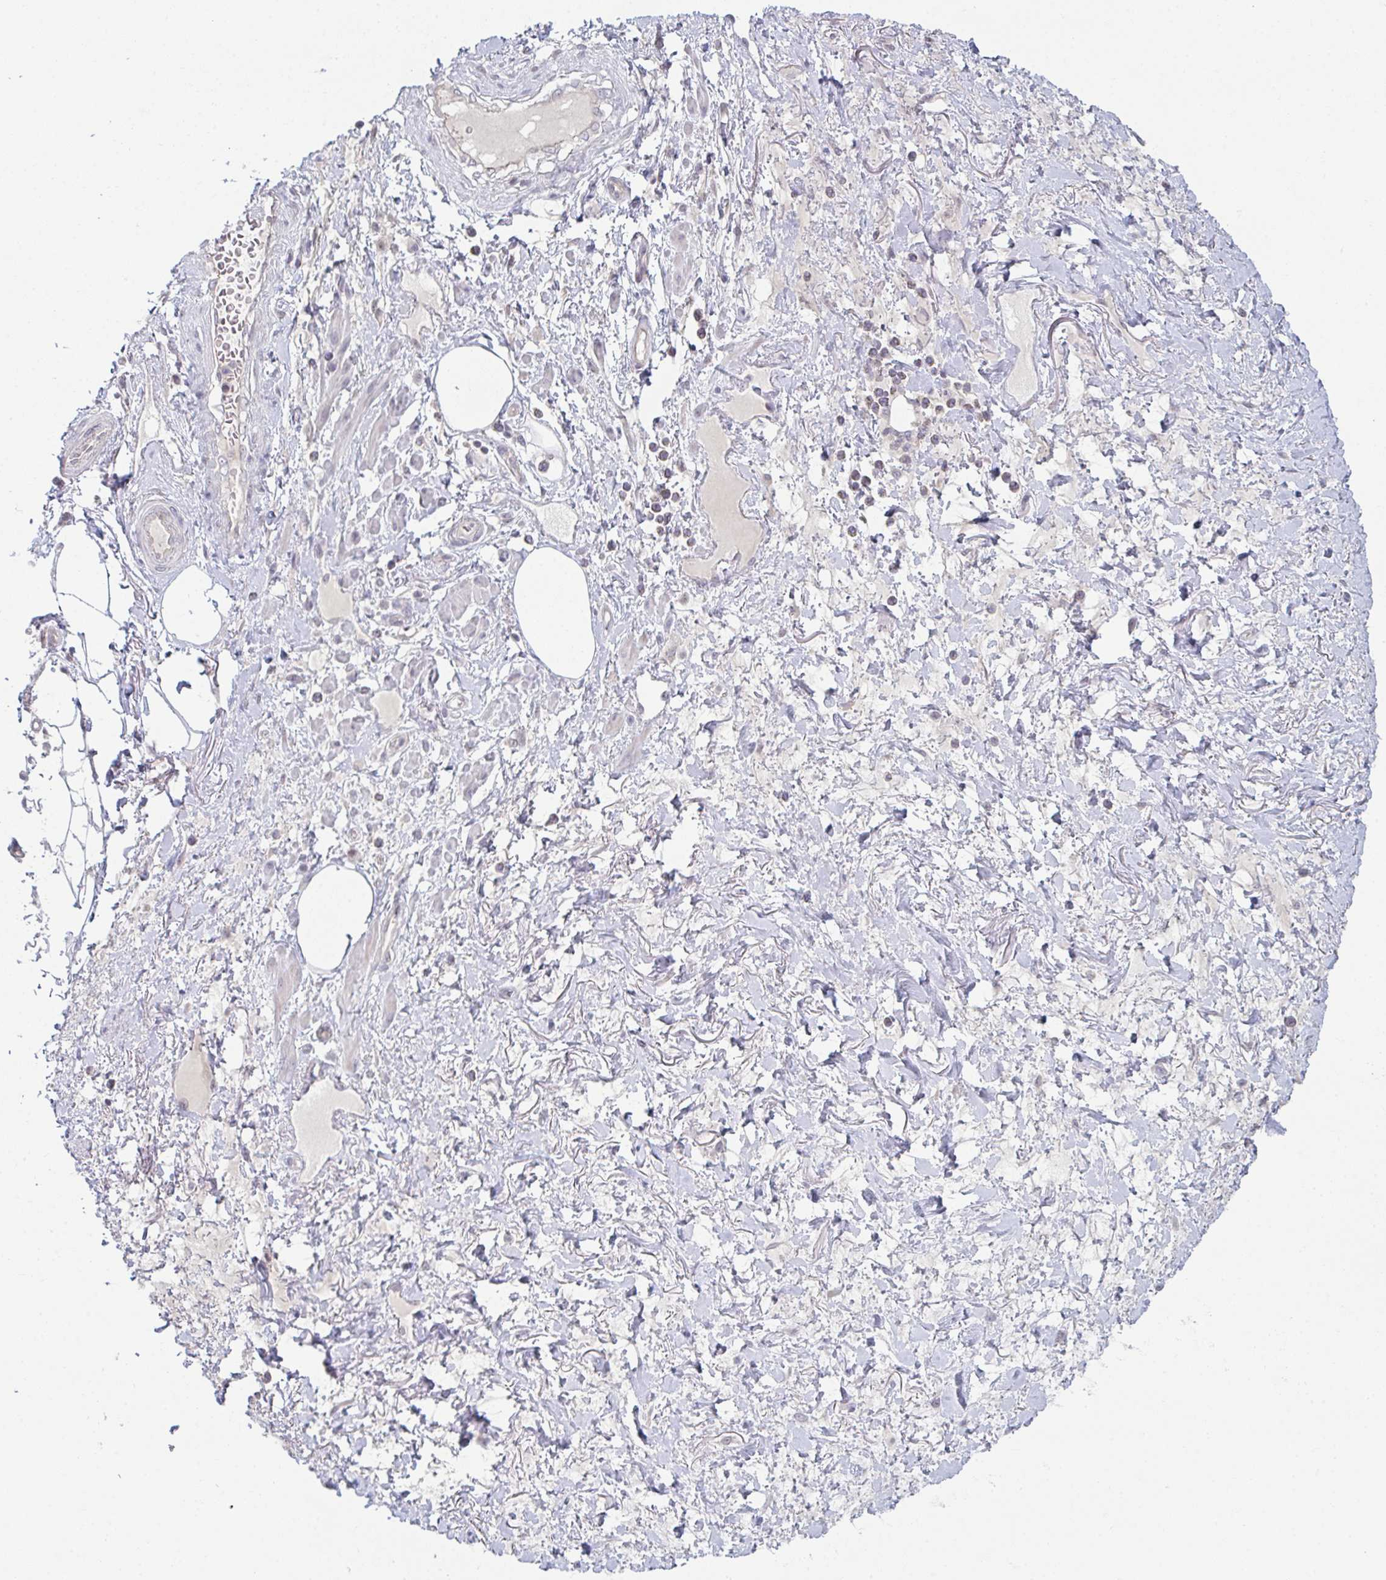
{"staining": {"intensity": "negative", "quantity": "none", "location": "none"}, "tissue": "adipose tissue", "cell_type": "Adipocytes", "image_type": "normal", "snomed": [{"axis": "morphology", "description": "Normal tissue, NOS"}, {"axis": "topography", "description": "Vagina"}, {"axis": "topography", "description": "Peripheral nerve tissue"}], "caption": "A histopathology image of adipose tissue stained for a protein displays no brown staining in adipocytes. (DAB immunohistochemistry (IHC), high magnification).", "gene": "ZNF214", "patient": {"sex": "female", "age": 71}}